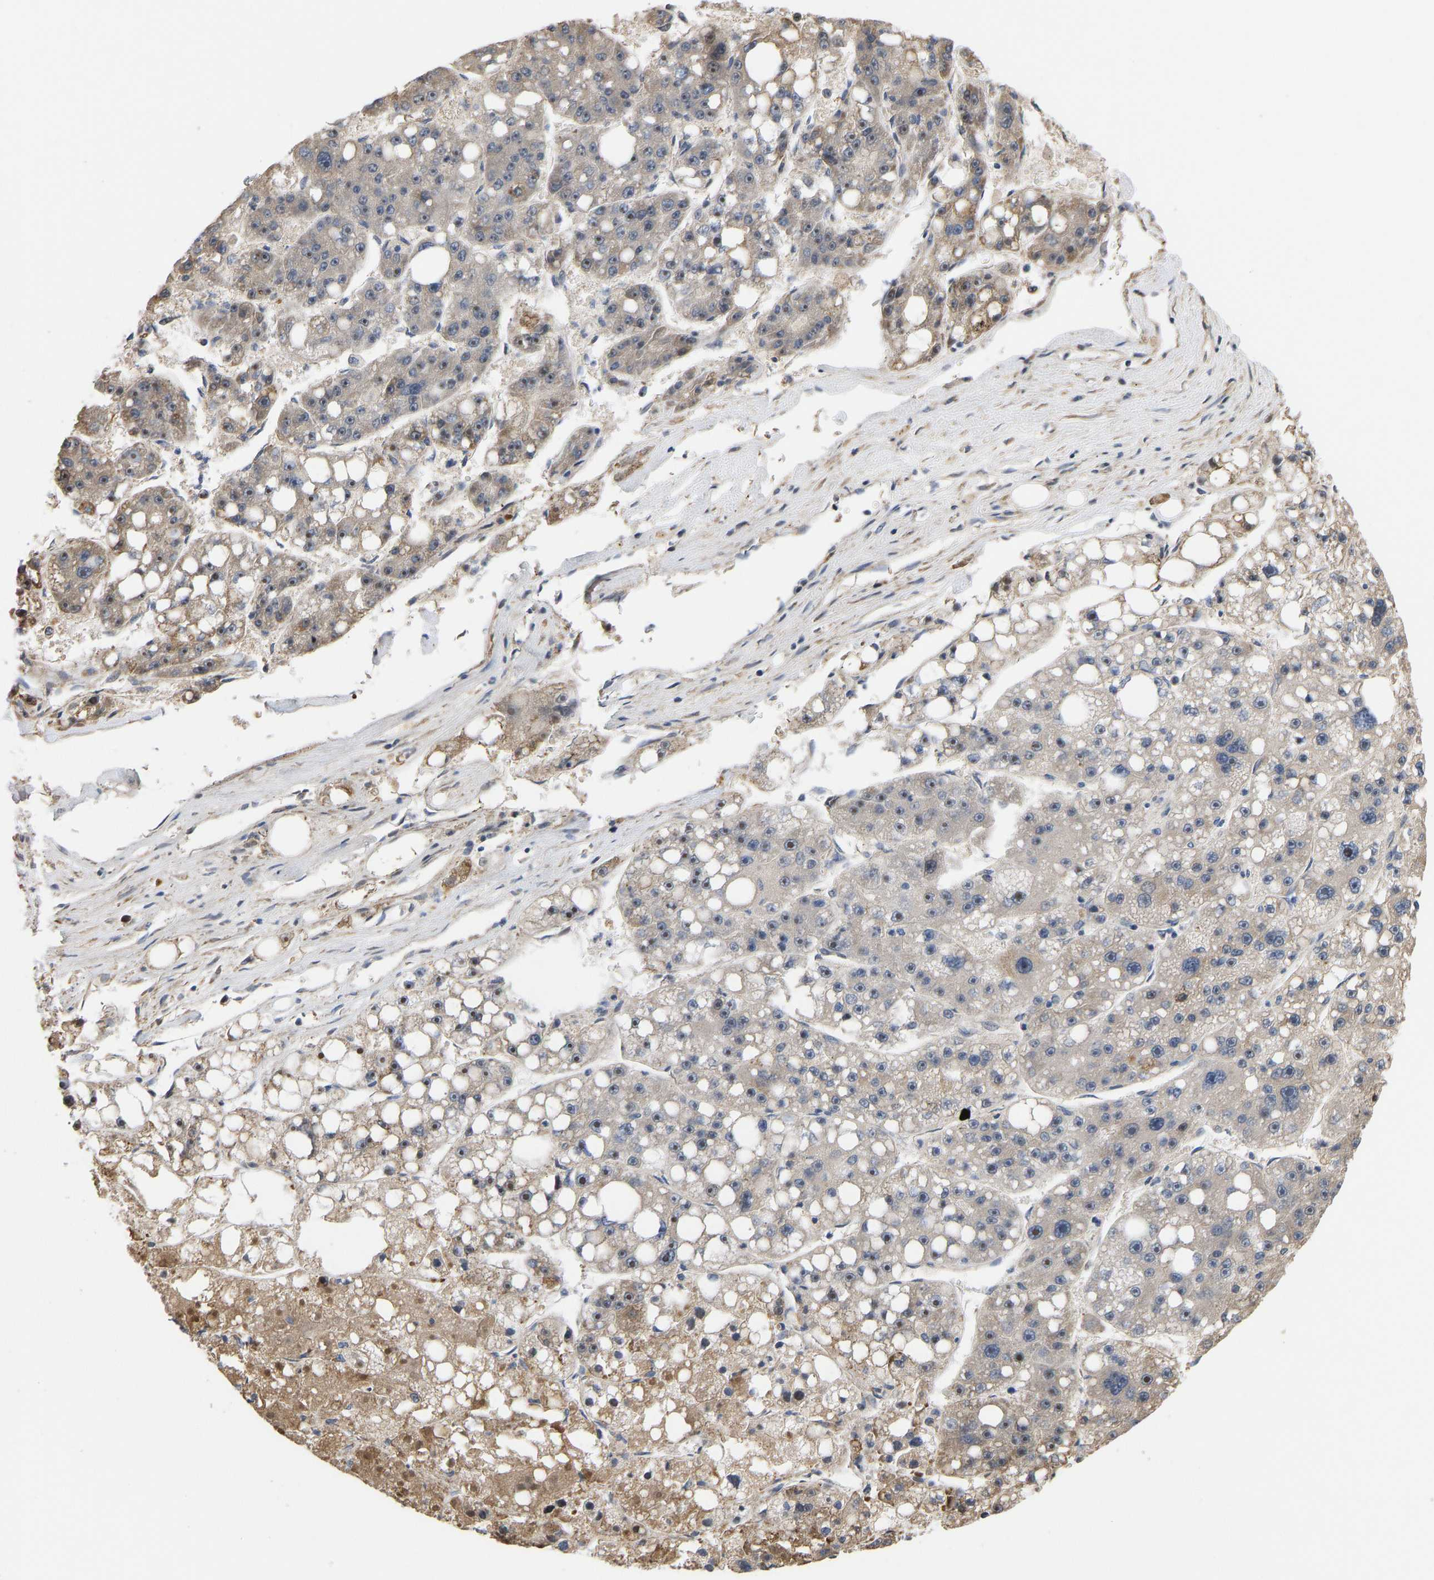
{"staining": {"intensity": "moderate", "quantity": "<25%", "location": "cytoplasmic/membranous,nuclear"}, "tissue": "liver cancer", "cell_type": "Tumor cells", "image_type": "cancer", "snomed": [{"axis": "morphology", "description": "Carcinoma, Hepatocellular, NOS"}, {"axis": "topography", "description": "Liver"}], "caption": "Human liver hepatocellular carcinoma stained with a brown dye demonstrates moderate cytoplasmic/membranous and nuclear positive staining in about <25% of tumor cells.", "gene": "YIPF4", "patient": {"sex": "female", "age": 61}}